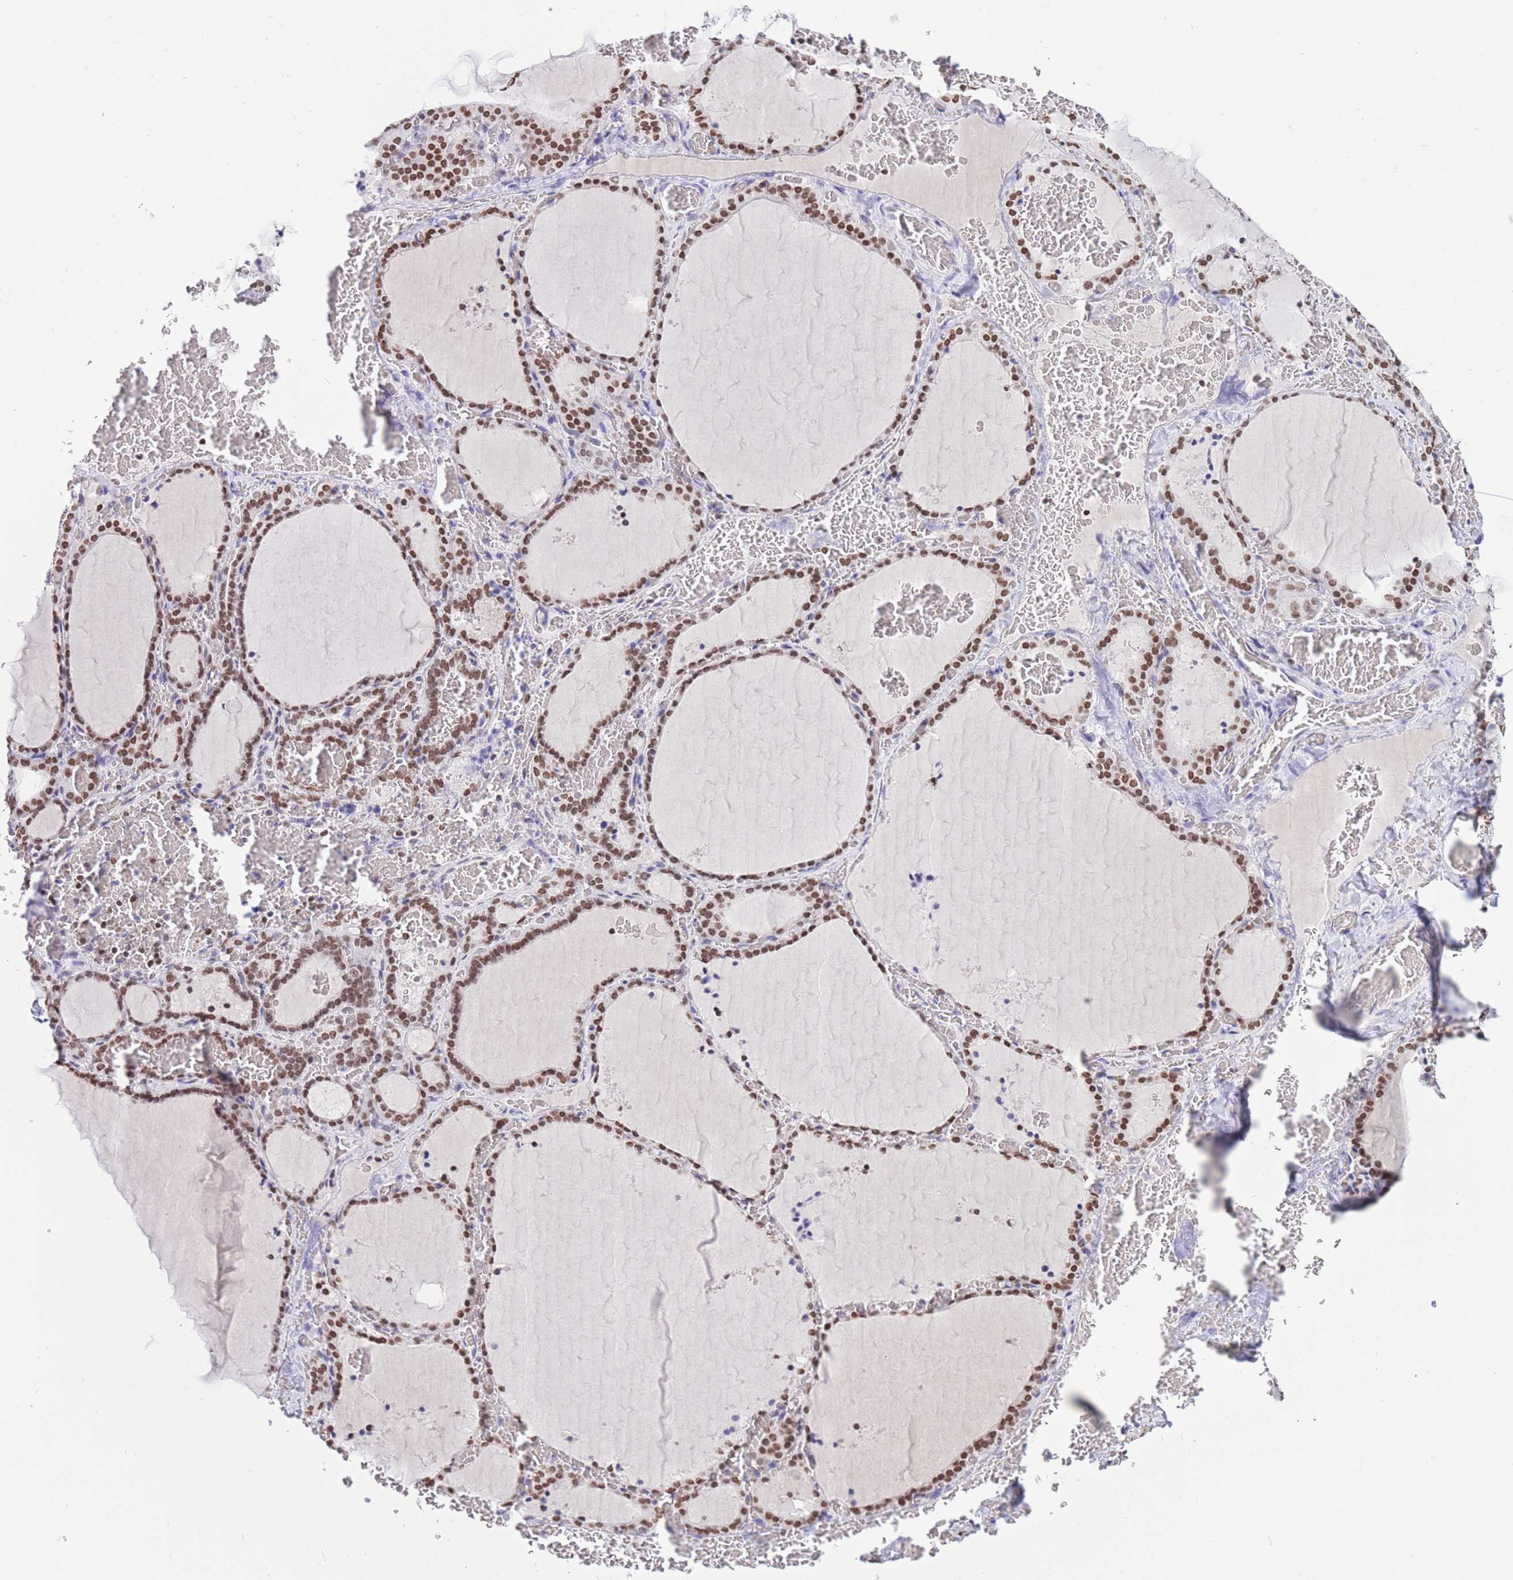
{"staining": {"intensity": "moderate", "quantity": ">75%", "location": "nuclear"}, "tissue": "thyroid gland", "cell_type": "Glandular cells", "image_type": "normal", "snomed": [{"axis": "morphology", "description": "Normal tissue, NOS"}, {"axis": "topography", "description": "Thyroid gland"}], "caption": "Protein analysis of benign thyroid gland reveals moderate nuclear positivity in approximately >75% of glandular cells.", "gene": "HMGN1", "patient": {"sex": "female", "age": 39}}